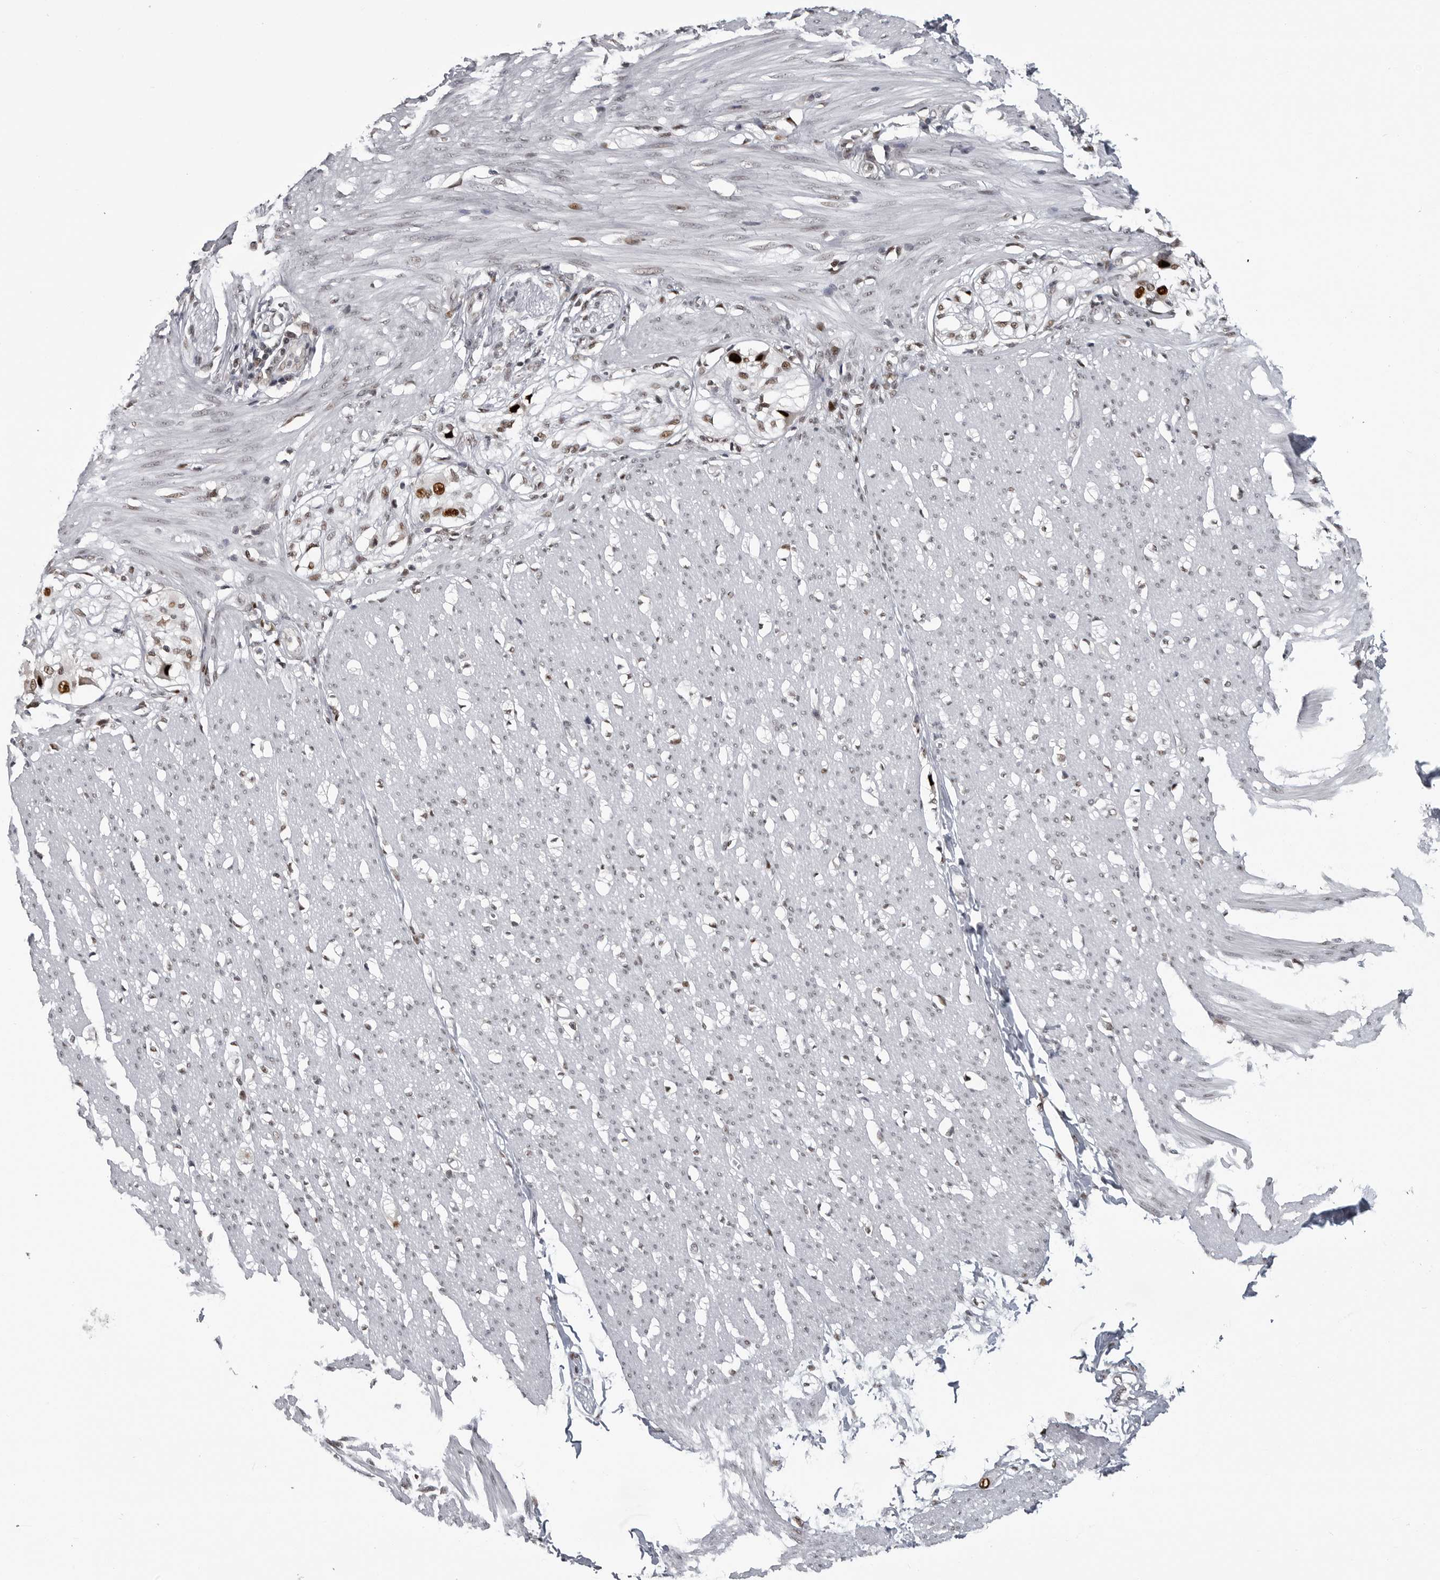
{"staining": {"intensity": "moderate", "quantity": "25%-75%", "location": "nuclear"}, "tissue": "smooth muscle", "cell_type": "Smooth muscle cells", "image_type": "normal", "snomed": [{"axis": "morphology", "description": "Normal tissue, NOS"}, {"axis": "morphology", "description": "Adenocarcinoma, NOS"}, {"axis": "topography", "description": "Colon"}, {"axis": "topography", "description": "Peripheral nerve tissue"}], "caption": "Smooth muscle cells reveal medium levels of moderate nuclear expression in approximately 25%-75% of cells in benign human smooth muscle.", "gene": "C8orf58", "patient": {"sex": "male", "age": 14}}